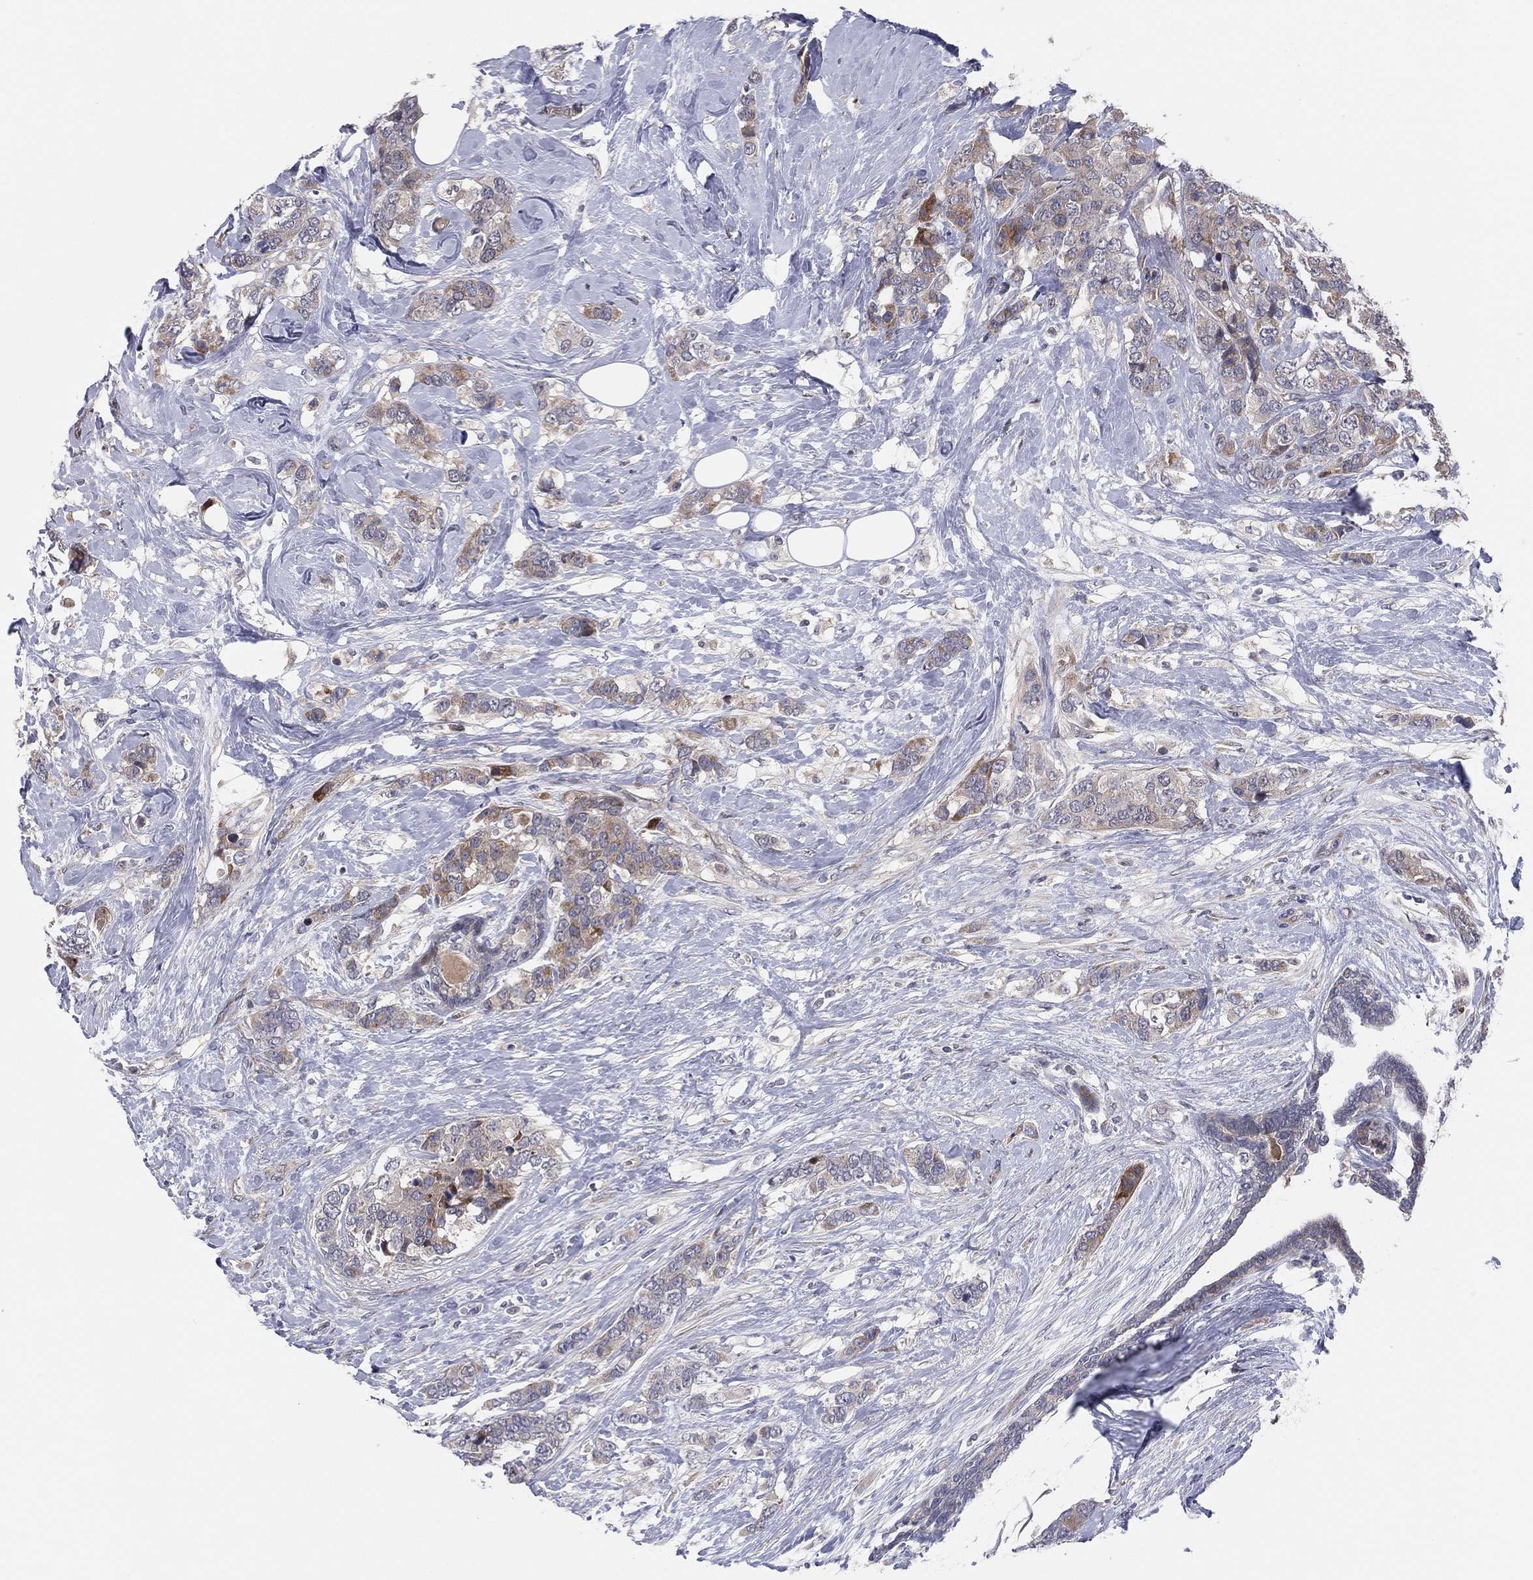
{"staining": {"intensity": "moderate", "quantity": "<25%", "location": "cytoplasmic/membranous"}, "tissue": "breast cancer", "cell_type": "Tumor cells", "image_type": "cancer", "snomed": [{"axis": "morphology", "description": "Lobular carcinoma"}, {"axis": "topography", "description": "Breast"}], "caption": "Moderate cytoplasmic/membranous positivity for a protein is appreciated in about <25% of tumor cells of breast cancer (lobular carcinoma) using immunohistochemistry.", "gene": "UTP14A", "patient": {"sex": "female", "age": 59}}